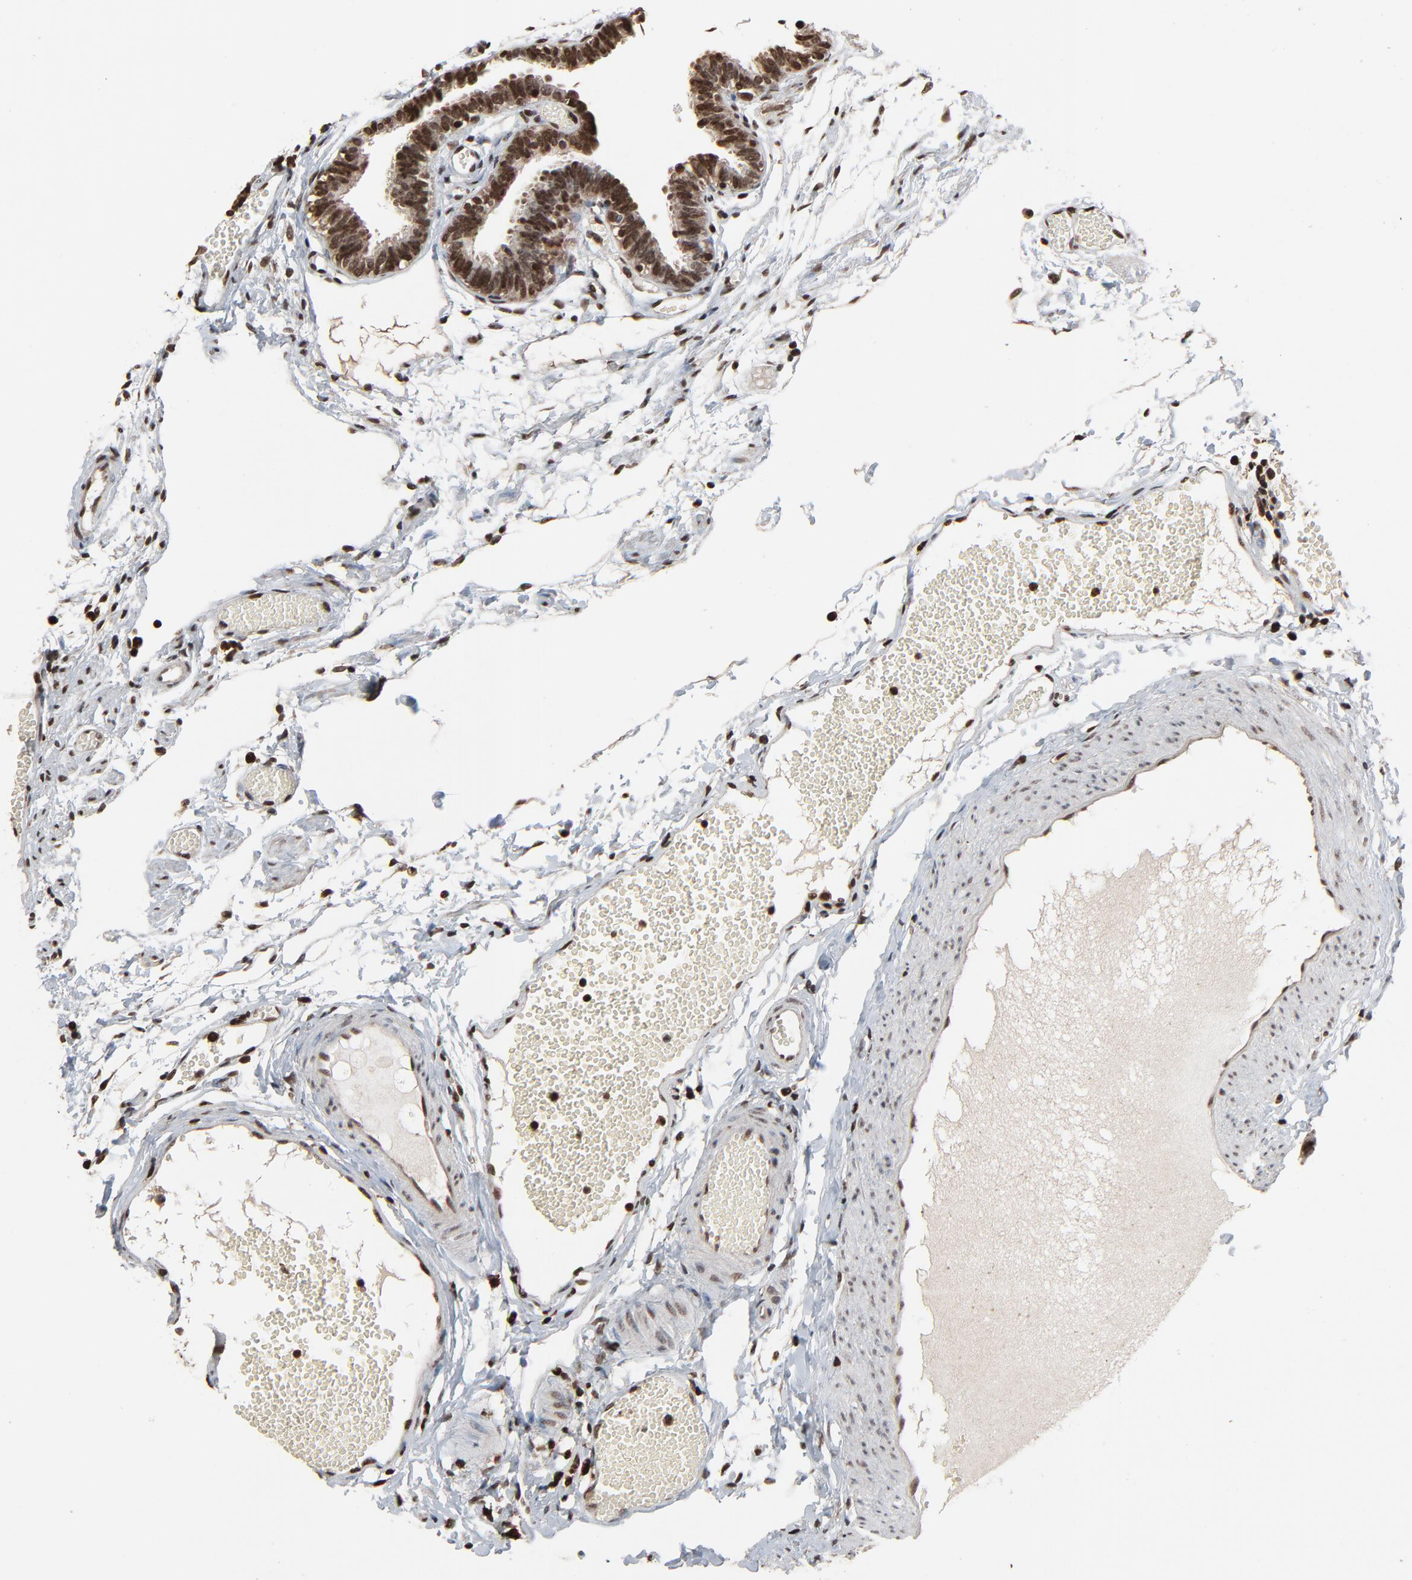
{"staining": {"intensity": "strong", "quantity": ">75%", "location": "nuclear"}, "tissue": "fallopian tube", "cell_type": "Glandular cells", "image_type": "normal", "snomed": [{"axis": "morphology", "description": "Normal tissue, NOS"}, {"axis": "topography", "description": "Fallopian tube"}], "caption": "Immunohistochemistry (IHC) of unremarkable fallopian tube shows high levels of strong nuclear staining in about >75% of glandular cells. (DAB IHC with brightfield microscopy, high magnification).", "gene": "RPS6KA3", "patient": {"sex": "female", "age": 29}}